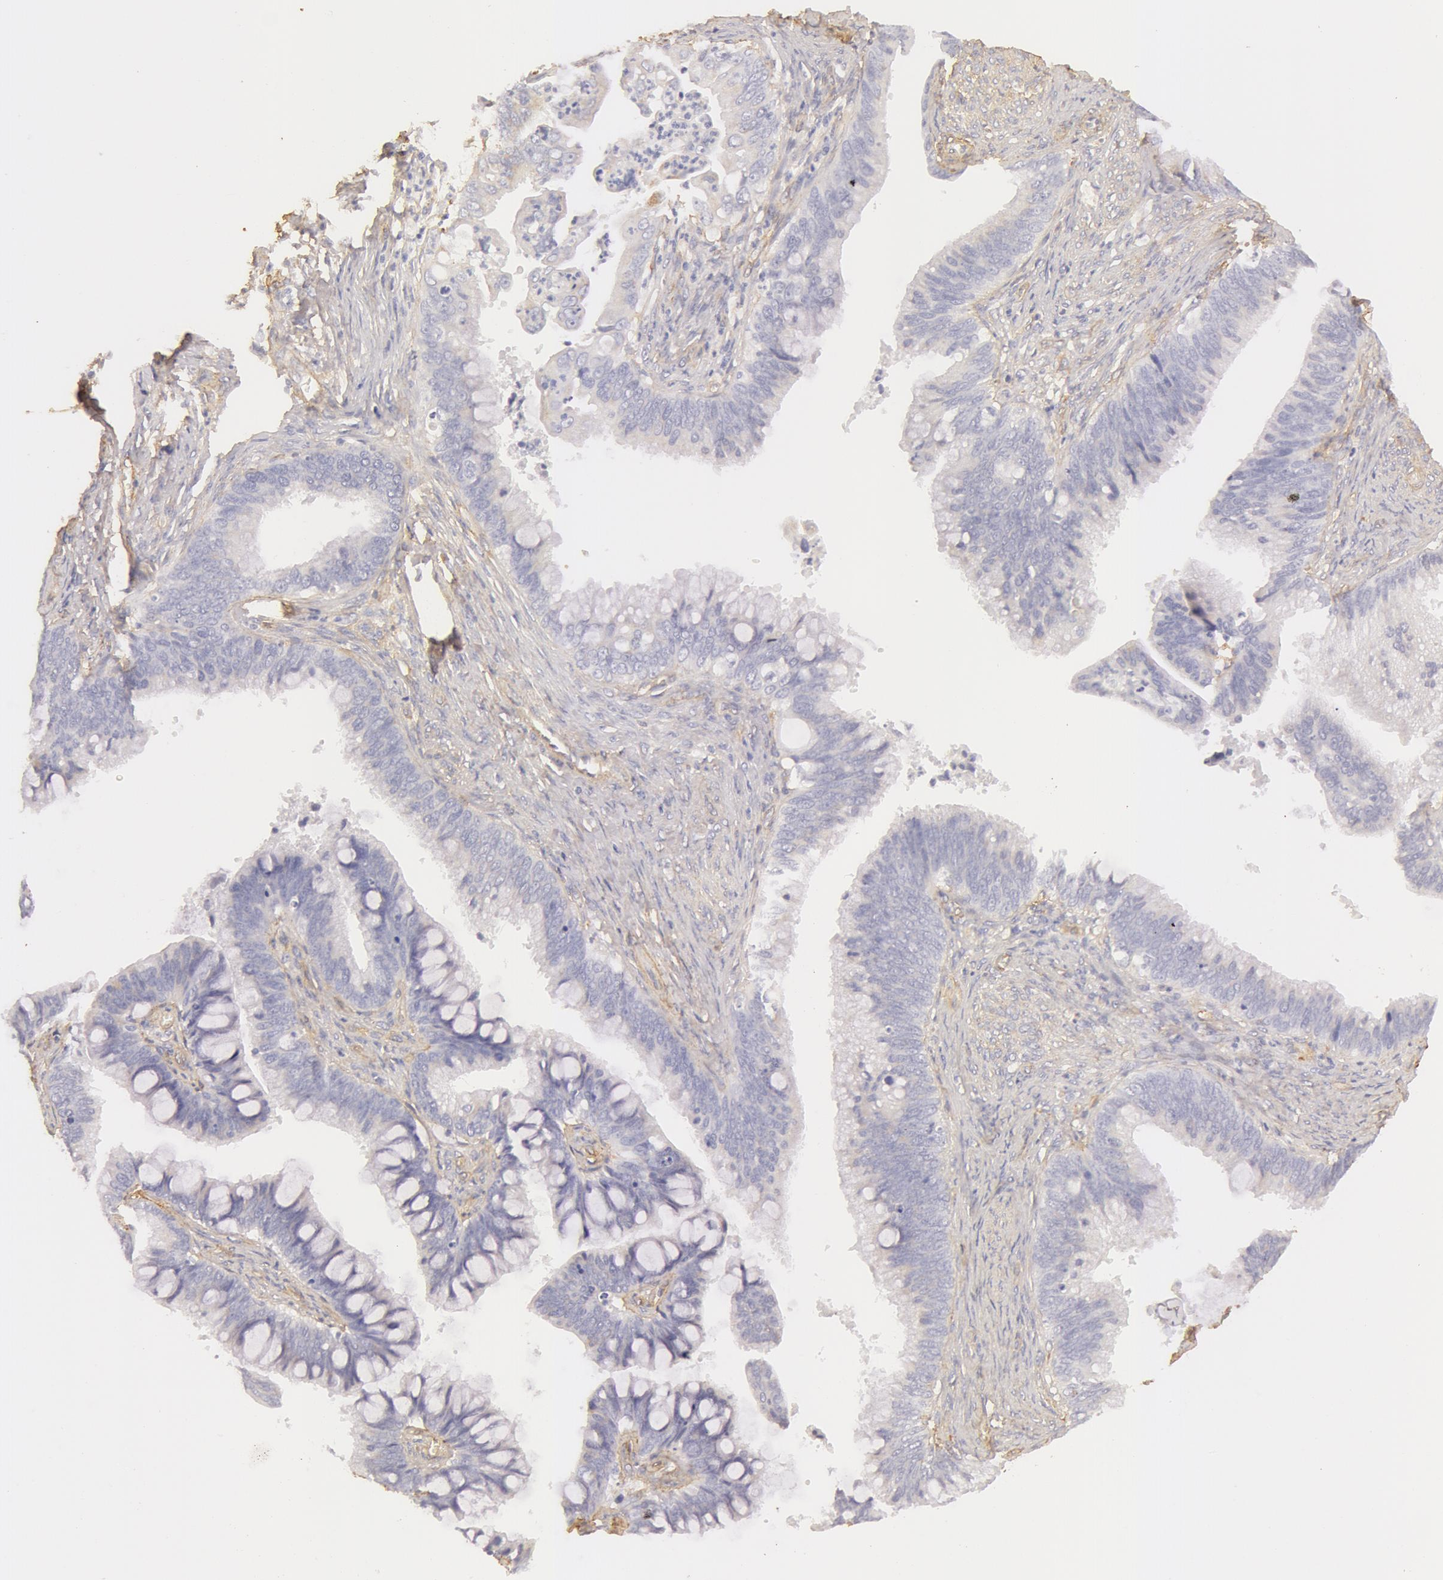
{"staining": {"intensity": "negative", "quantity": "none", "location": "none"}, "tissue": "cervical cancer", "cell_type": "Tumor cells", "image_type": "cancer", "snomed": [{"axis": "morphology", "description": "Adenocarcinoma, NOS"}, {"axis": "topography", "description": "Cervix"}], "caption": "The immunohistochemistry (IHC) micrograph has no significant positivity in tumor cells of cervical adenocarcinoma tissue.", "gene": "COL4A1", "patient": {"sex": "female", "age": 47}}